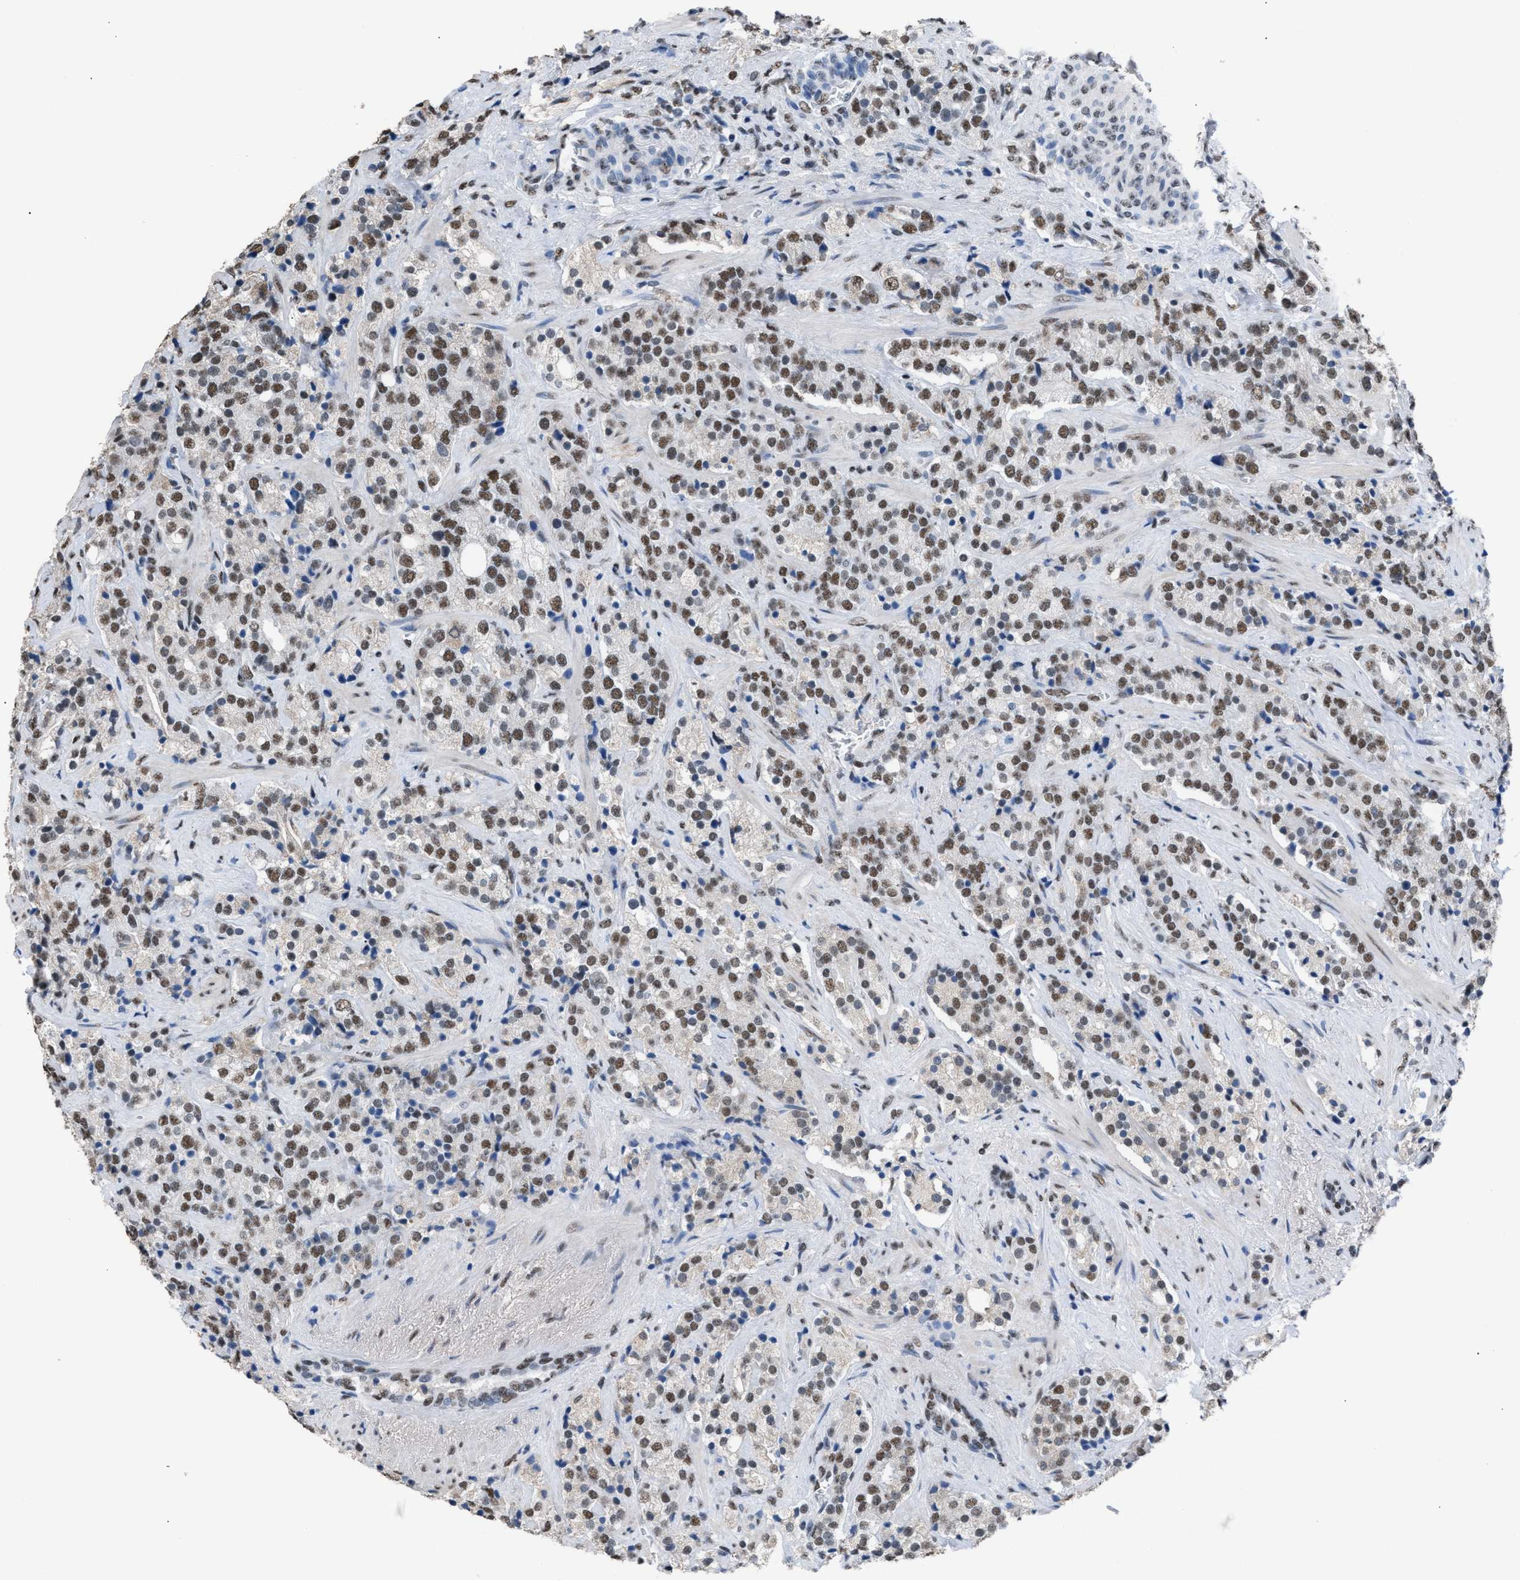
{"staining": {"intensity": "moderate", "quantity": ">75%", "location": "nuclear"}, "tissue": "prostate cancer", "cell_type": "Tumor cells", "image_type": "cancer", "snomed": [{"axis": "morphology", "description": "Adenocarcinoma, High grade"}, {"axis": "topography", "description": "Prostate"}], "caption": "Brown immunohistochemical staining in prostate cancer reveals moderate nuclear staining in about >75% of tumor cells.", "gene": "CCAR2", "patient": {"sex": "male", "age": 71}}